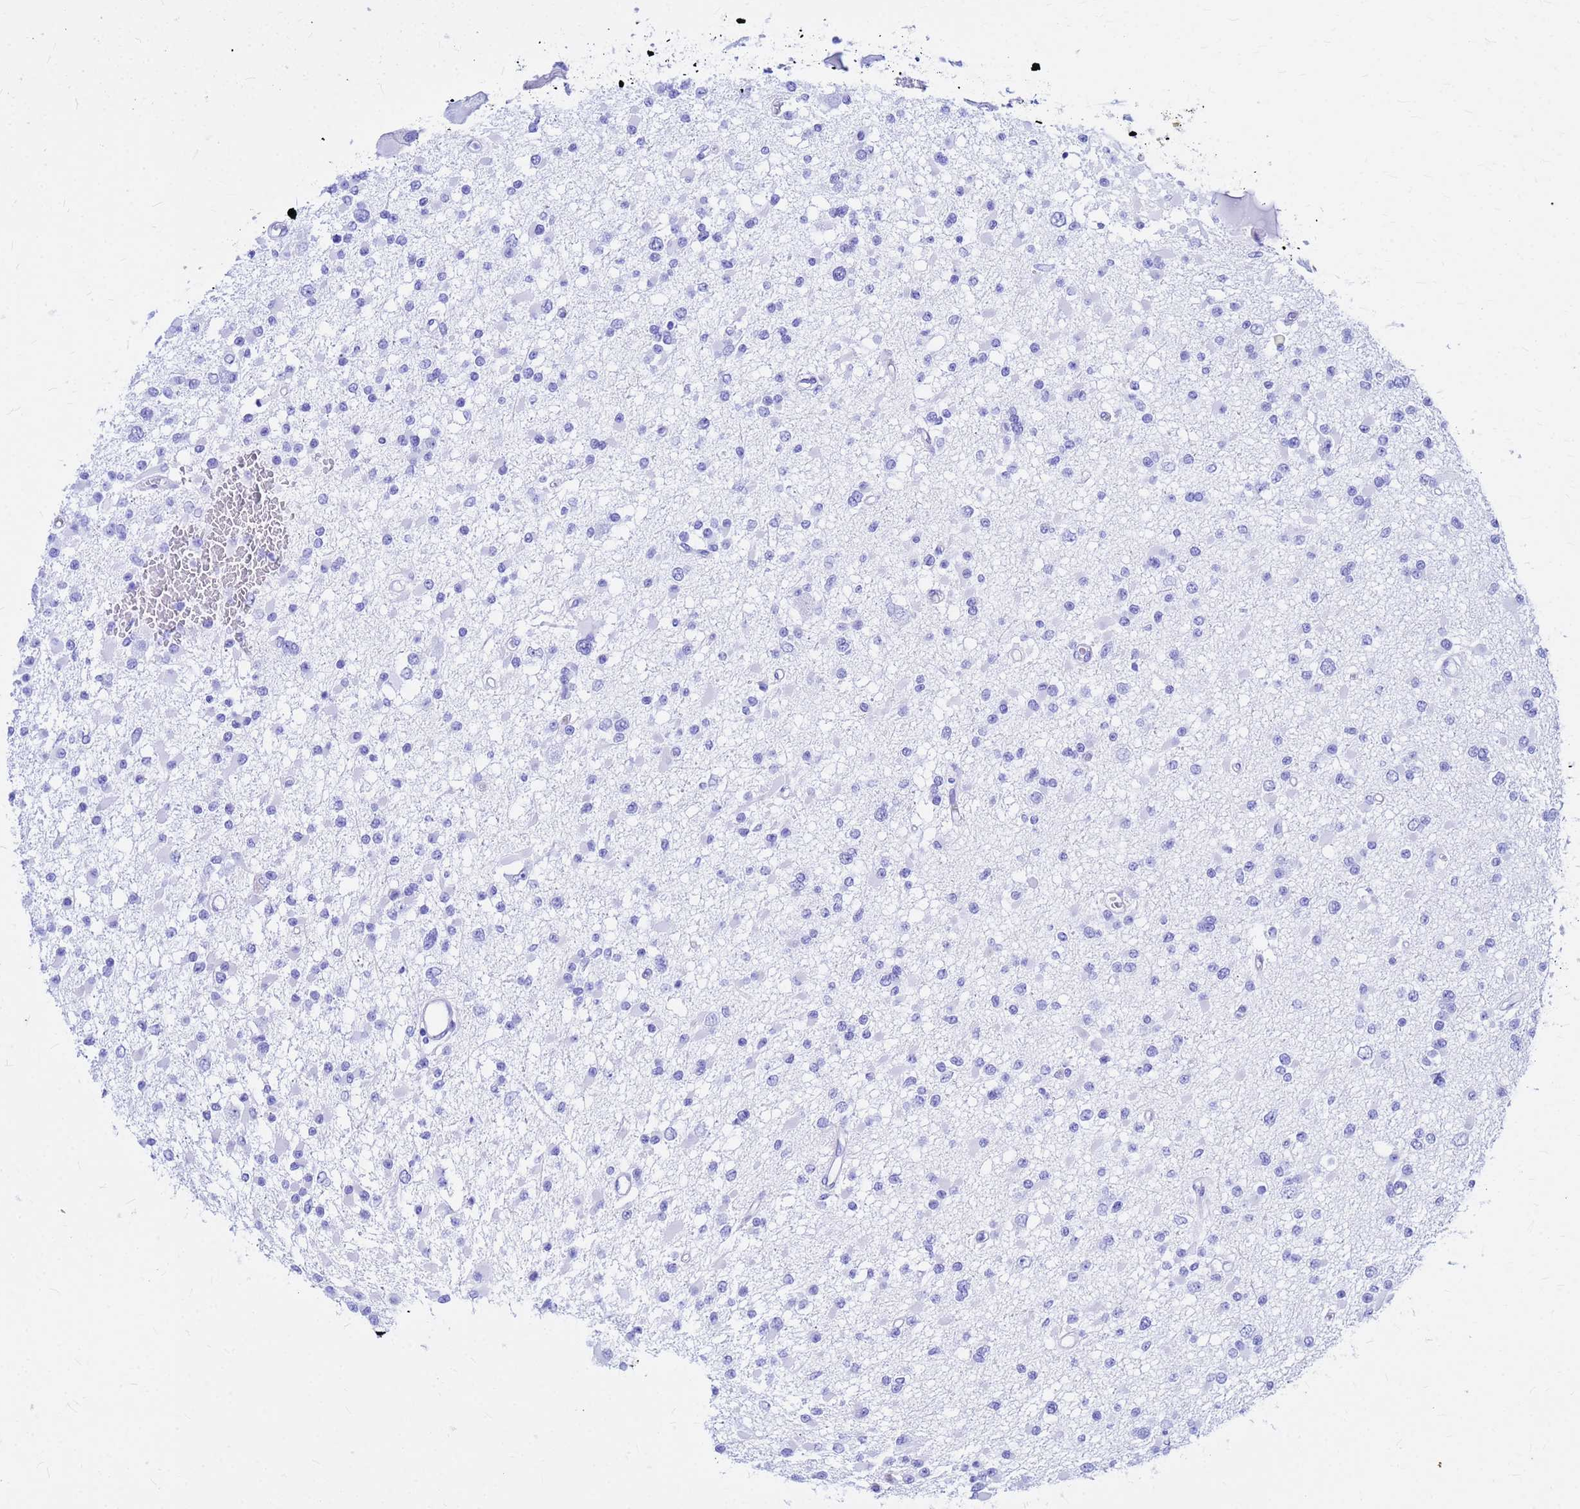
{"staining": {"intensity": "negative", "quantity": "none", "location": "none"}, "tissue": "glioma", "cell_type": "Tumor cells", "image_type": "cancer", "snomed": [{"axis": "morphology", "description": "Glioma, malignant, Low grade"}, {"axis": "topography", "description": "Brain"}], "caption": "Tumor cells are negative for protein expression in human malignant glioma (low-grade). The staining is performed using DAB (3,3'-diaminobenzidine) brown chromogen with nuclei counter-stained in using hematoxylin.", "gene": "NOSTRIN", "patient": {"sex": "female", "age": 22}}